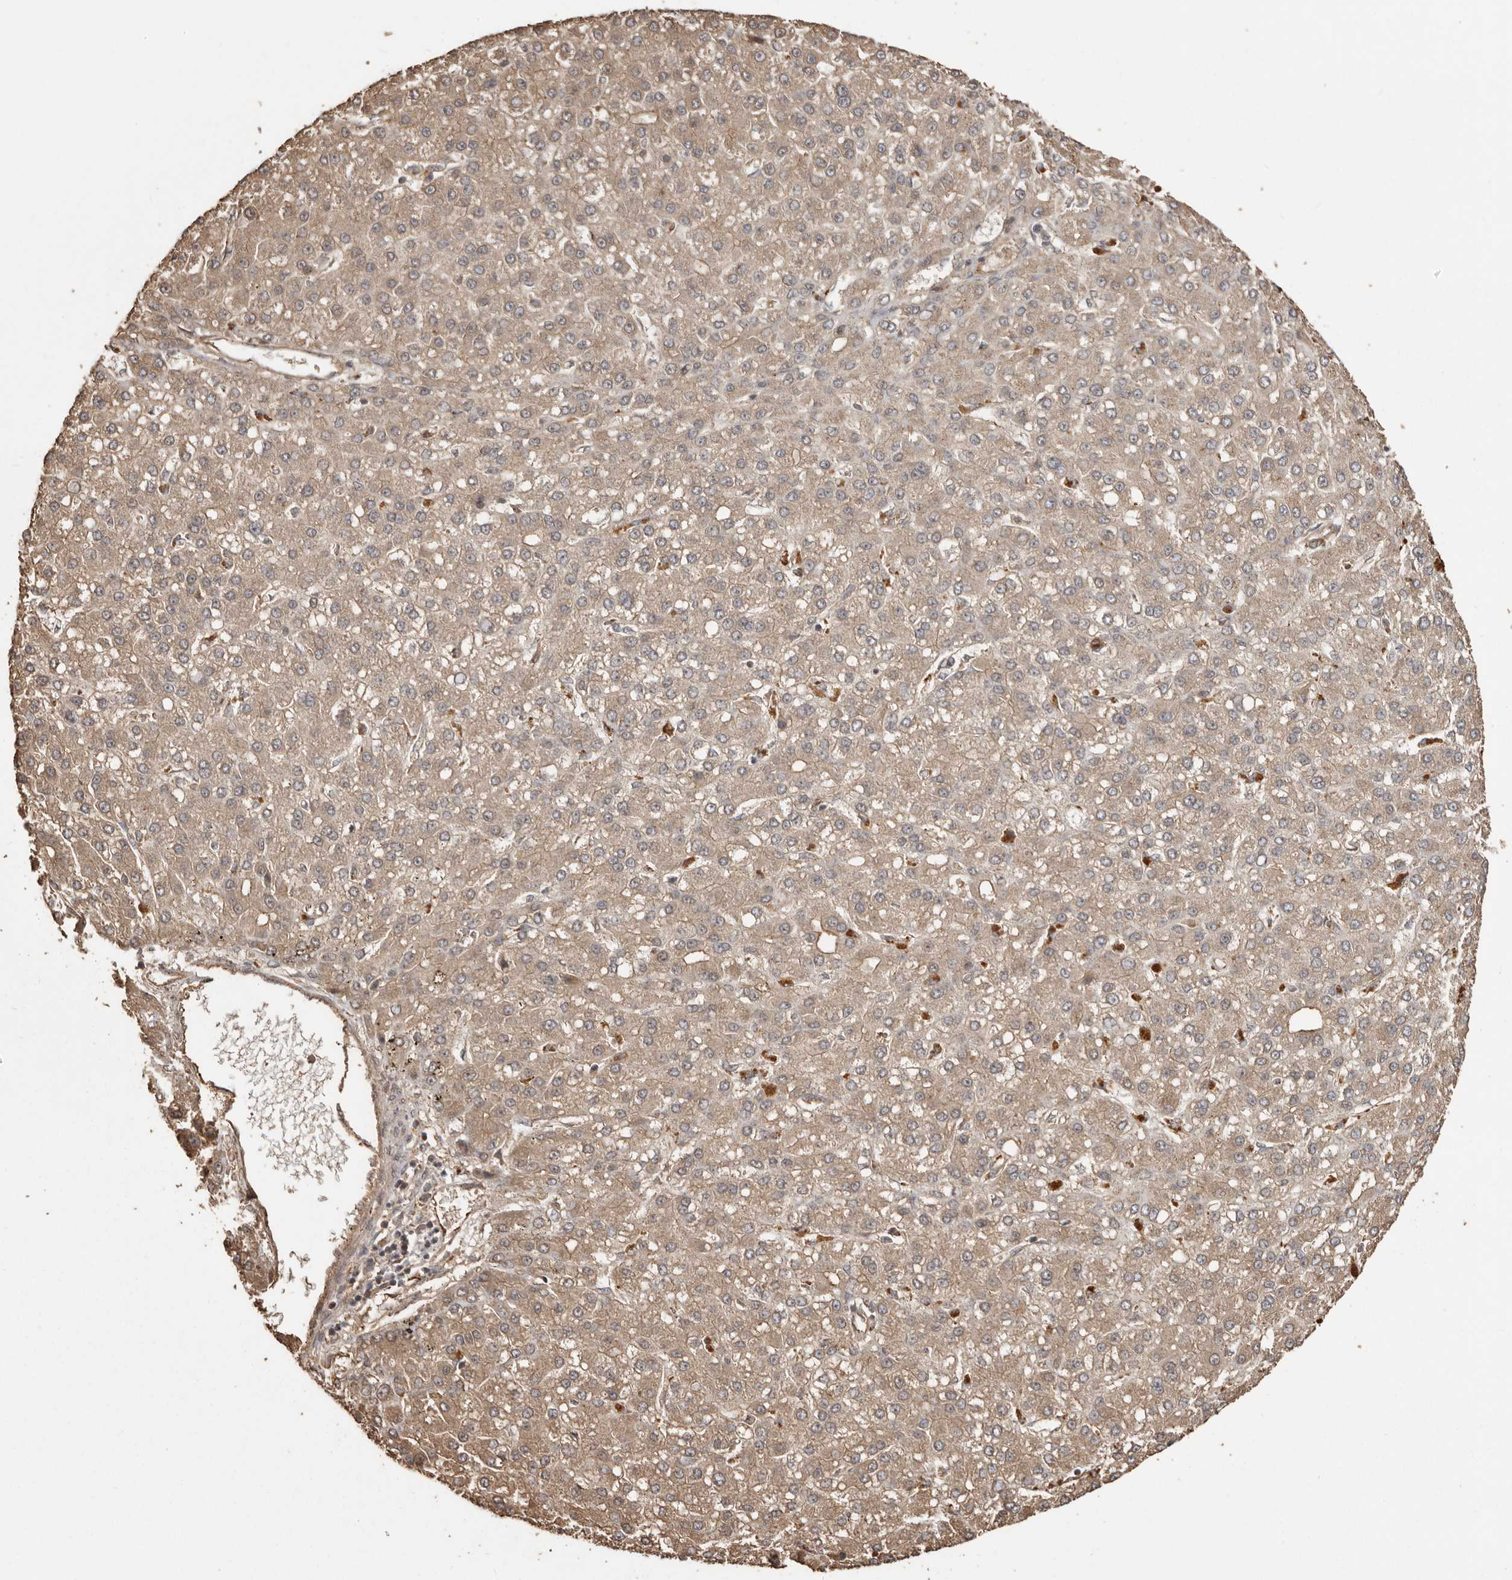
{"staining": {"intensity": "weak", "quantity": ">75%", "location": "cytoplasmic/membranous"}, "tissue": "liver cancer", "cell_type": "Tumor cells", "image_type": "cancer", "snomed": [{"axis": "morphology", "description": "Carcinoma, Hepatocellular, NOS"}, {"axis": "topography", "description": "Liver"}], "caption": "Brown immunohistochemical staining in human liver hepatocellular carcinoma displays weak cytoplasmic/membranous expression in approximately >75% of tumor cells.", "gene": "NUP43", "patient": {"sex": "male", "age": 67}}